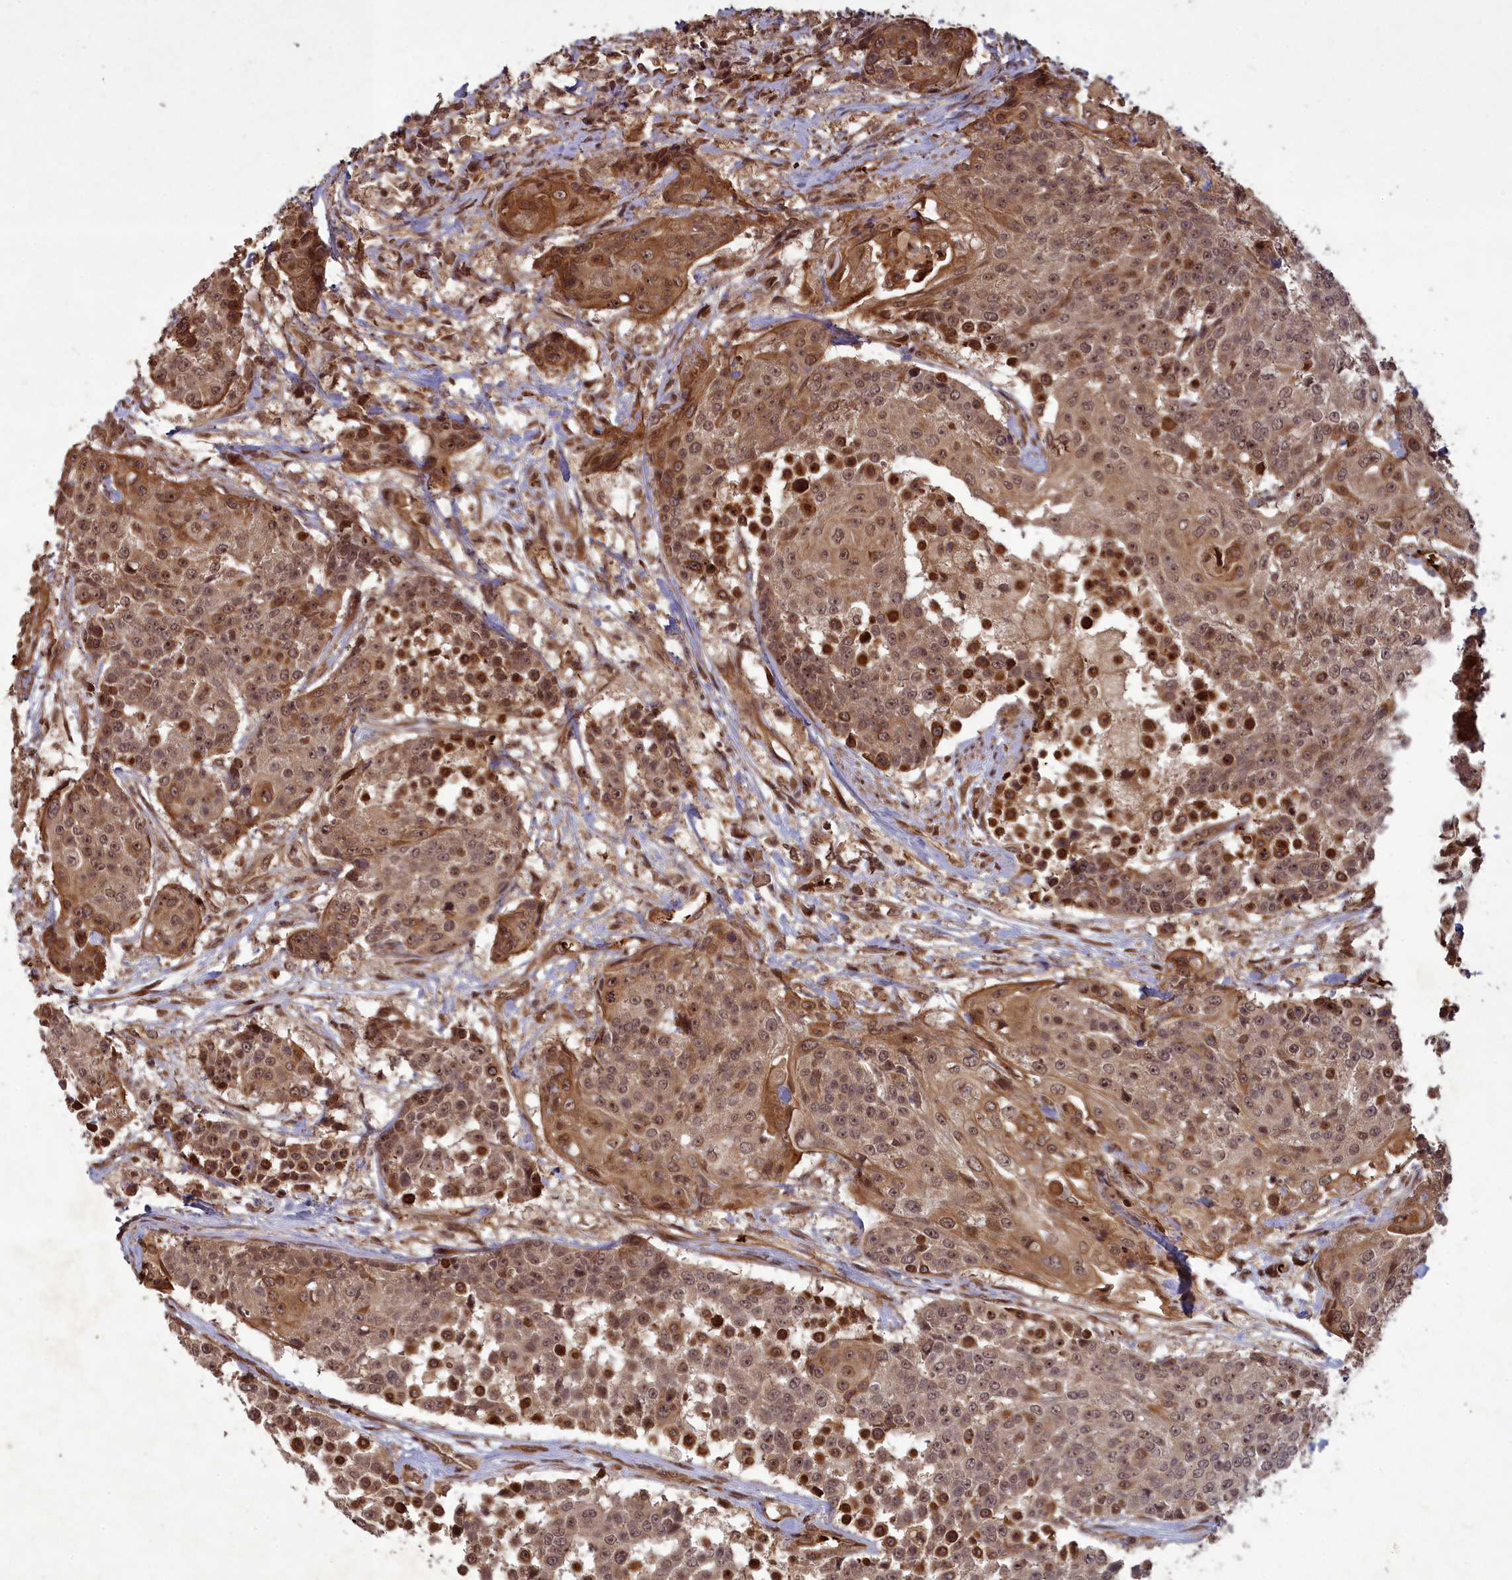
{"staining": {"intensity": "moderate", "quantity": ">75%", "location": "cytoplasmic/membranous,nuclear"}, "tissue": "urothelial cancer", "cell_type": "Tumor cells", "image_type": "cancer", "snomed": [{"axis": "morphology", "description": "Urothelial carcinoma, High grade"}, {"axis": "topography", "description": "Urinary bladder"}], "caption": "Protein analysis of urothelial cancer tissue exhibits moderate cytoplasmic/membranous and nuclear staining in about >75% of tumor cells.", "gene": "SRMS", "patient": {"sex": "female", "age": 63}}